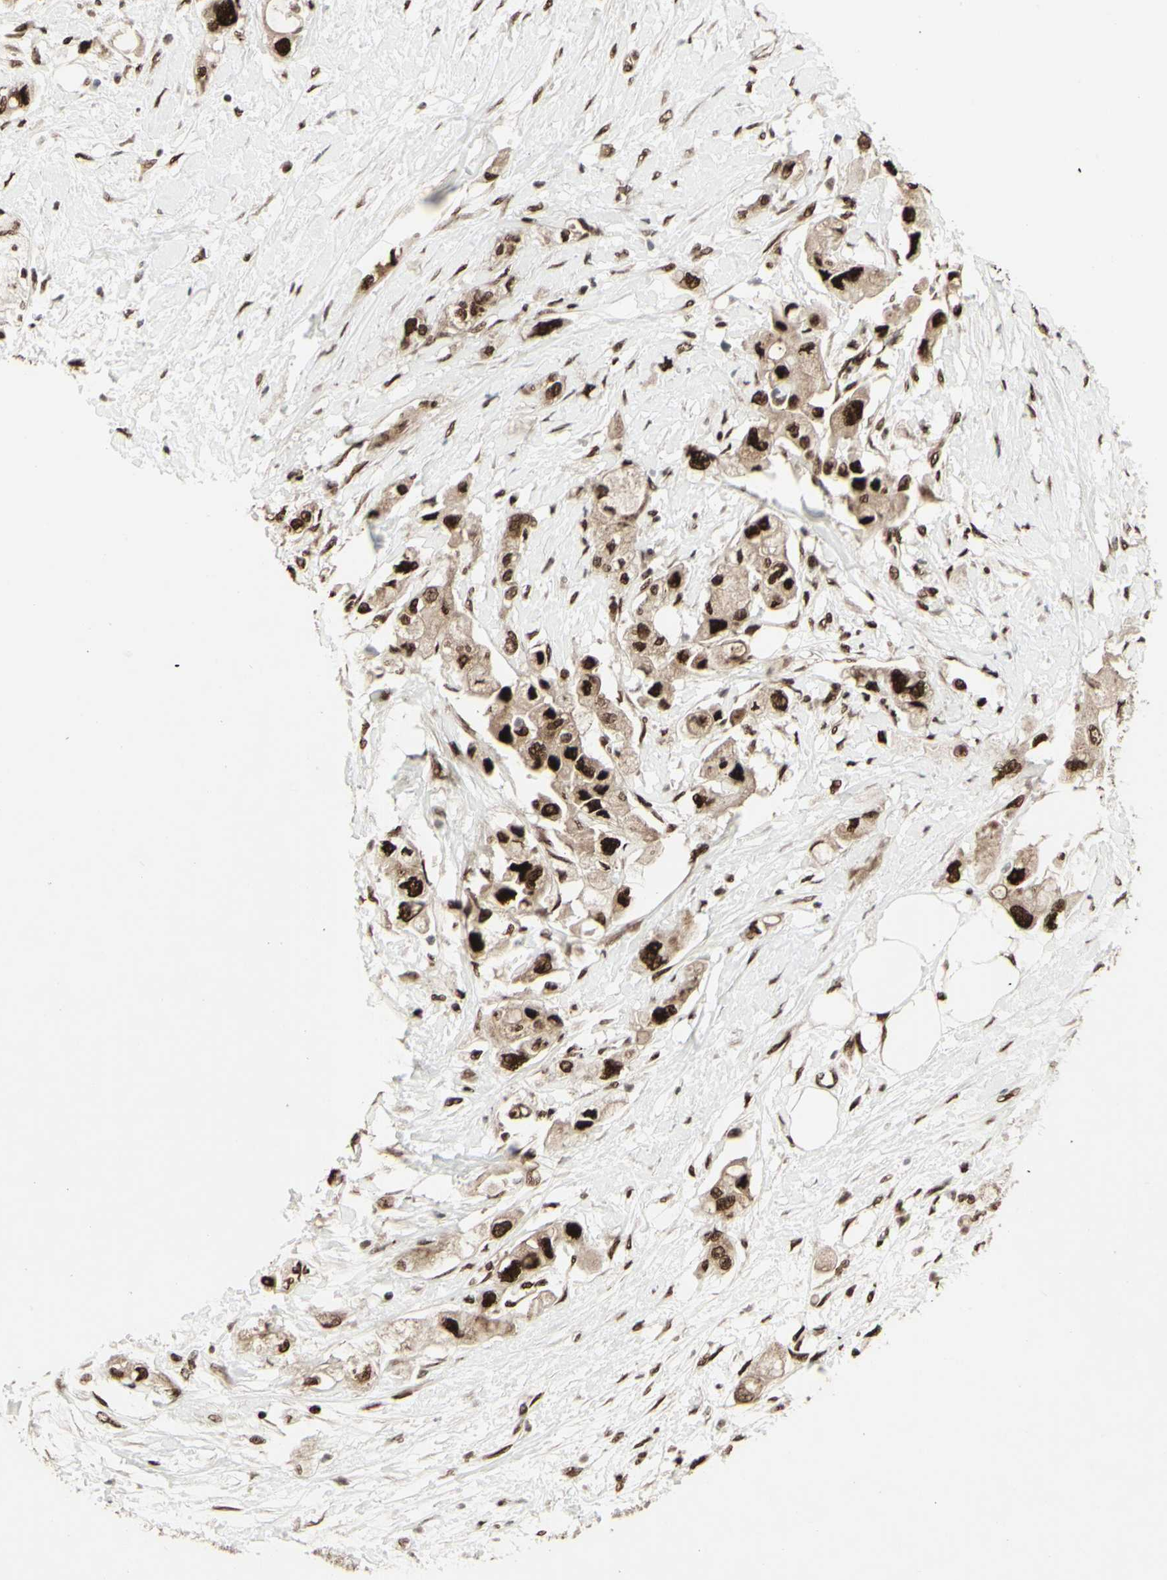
{"staining": {"intensity": "moderate", "quantity": ">75%", "location": "cytoplasmic/membranous,nuclear"}, "tissue": "pancreatic cancer", "cell_type": "Tumor cells", "image_type": "cancer", "snomed": [{"axis": "morphology", "description": "Adenocarcinoma, NOS"}, {"axis": "topography", "description": "Pancreas"}], "caption": "Human pancreatic cancer (adenocarcinoma) stained for a protein (brown) displays moderate cytoplasmic/membranous and nuclear positive expression in approximately >75% of tumor cells.", "gene": "CBX1", "patient": {"sex": "female", "age": 56}}